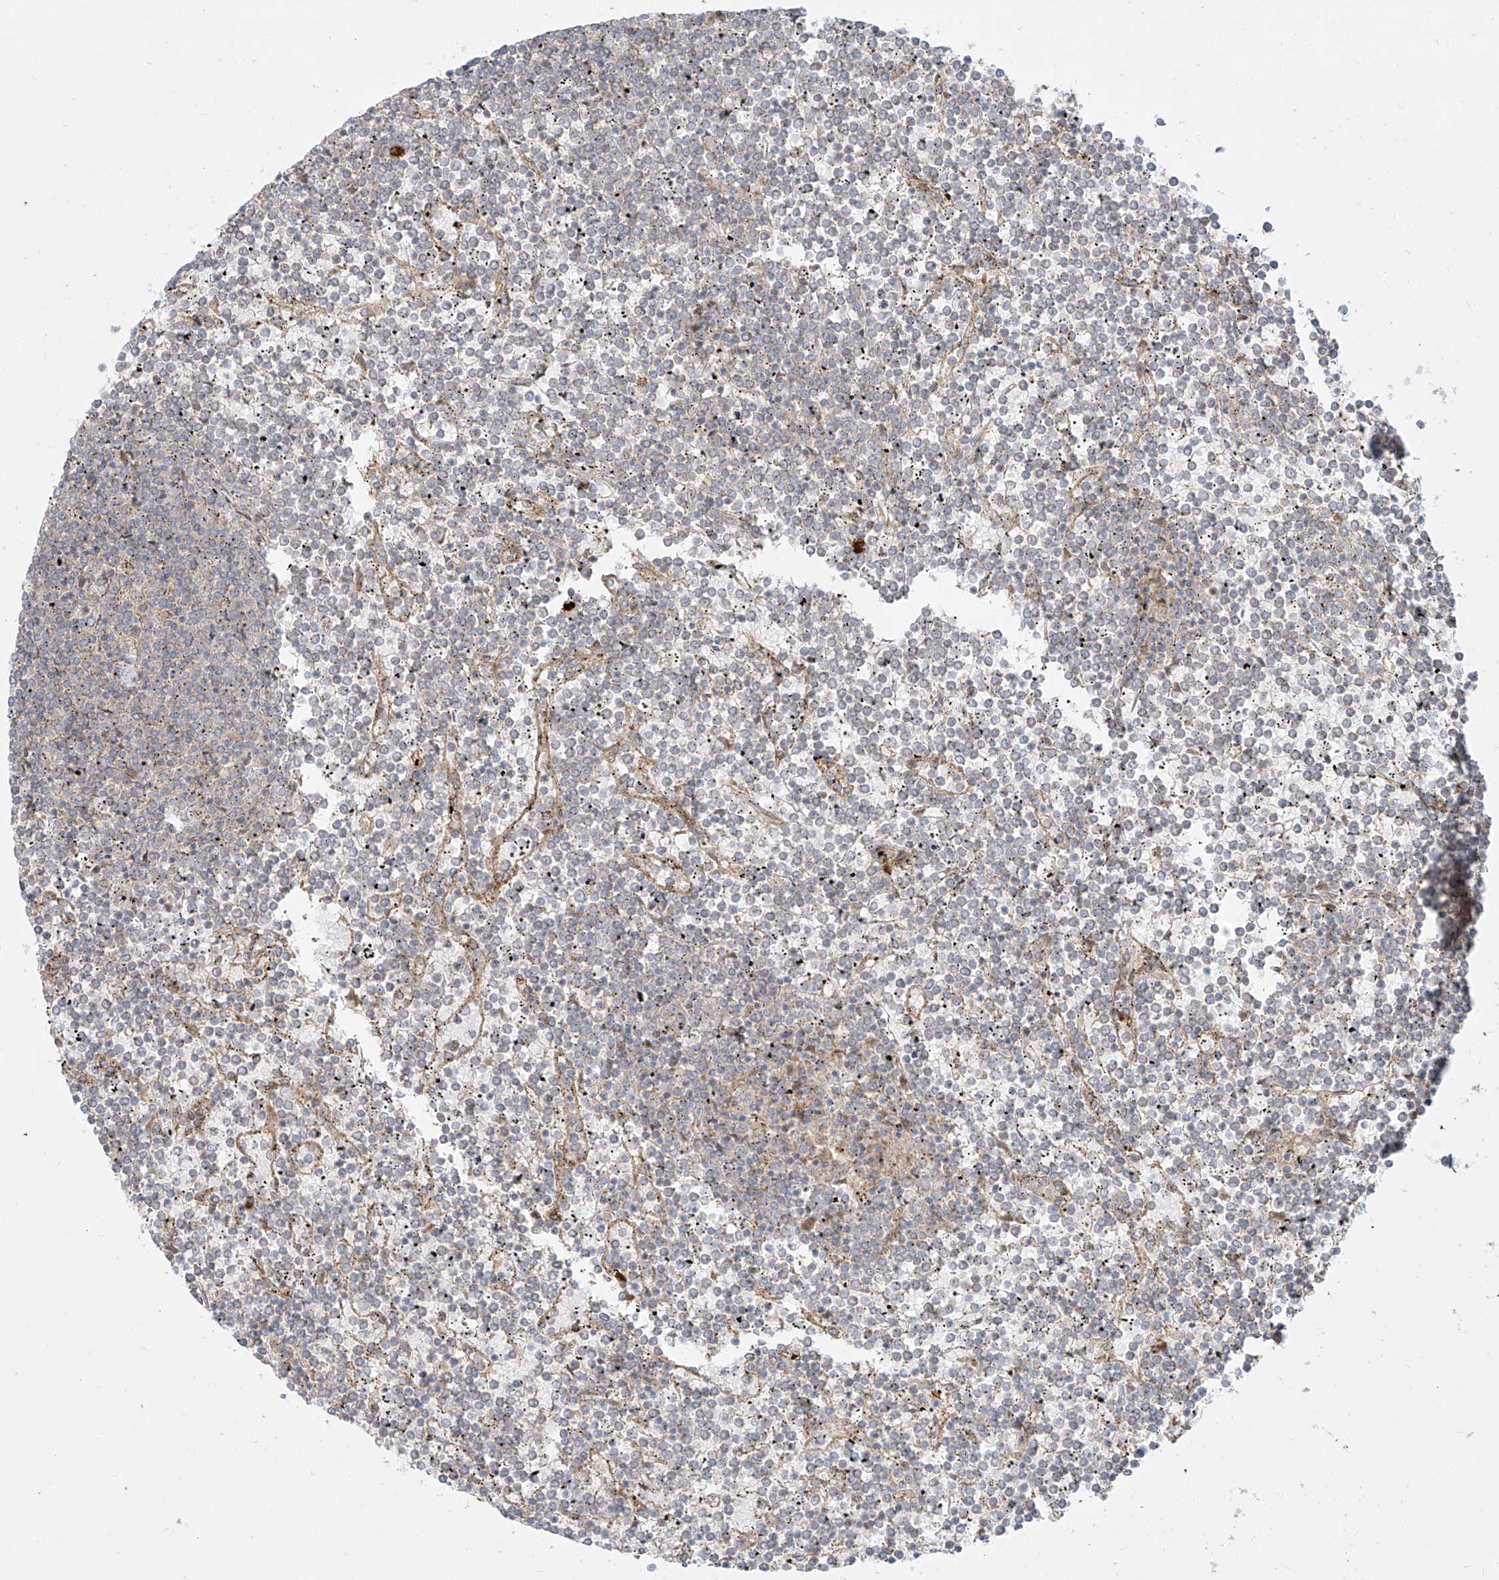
{"staining": {"intensity": "negative", "quantity": "none", "location": "none"}, "tissue": "lymphoma", "cell_type": "Tumor cells", "image_type": "cancer", "snomed": [{"axis": "morphology", "description": "Malignant lymphoma, non-Hodgkin's type, Low grade"}, {"axis": "topography", "description": "Spleen"}], "caption": "This is an IHC photomicrograph of human low-grade malignant lymphoma, non-Hodgkin's type. There is no staining in tumor cells.", "gene": "ZNF287", "patient": {"sex": "female", "age": 19}}